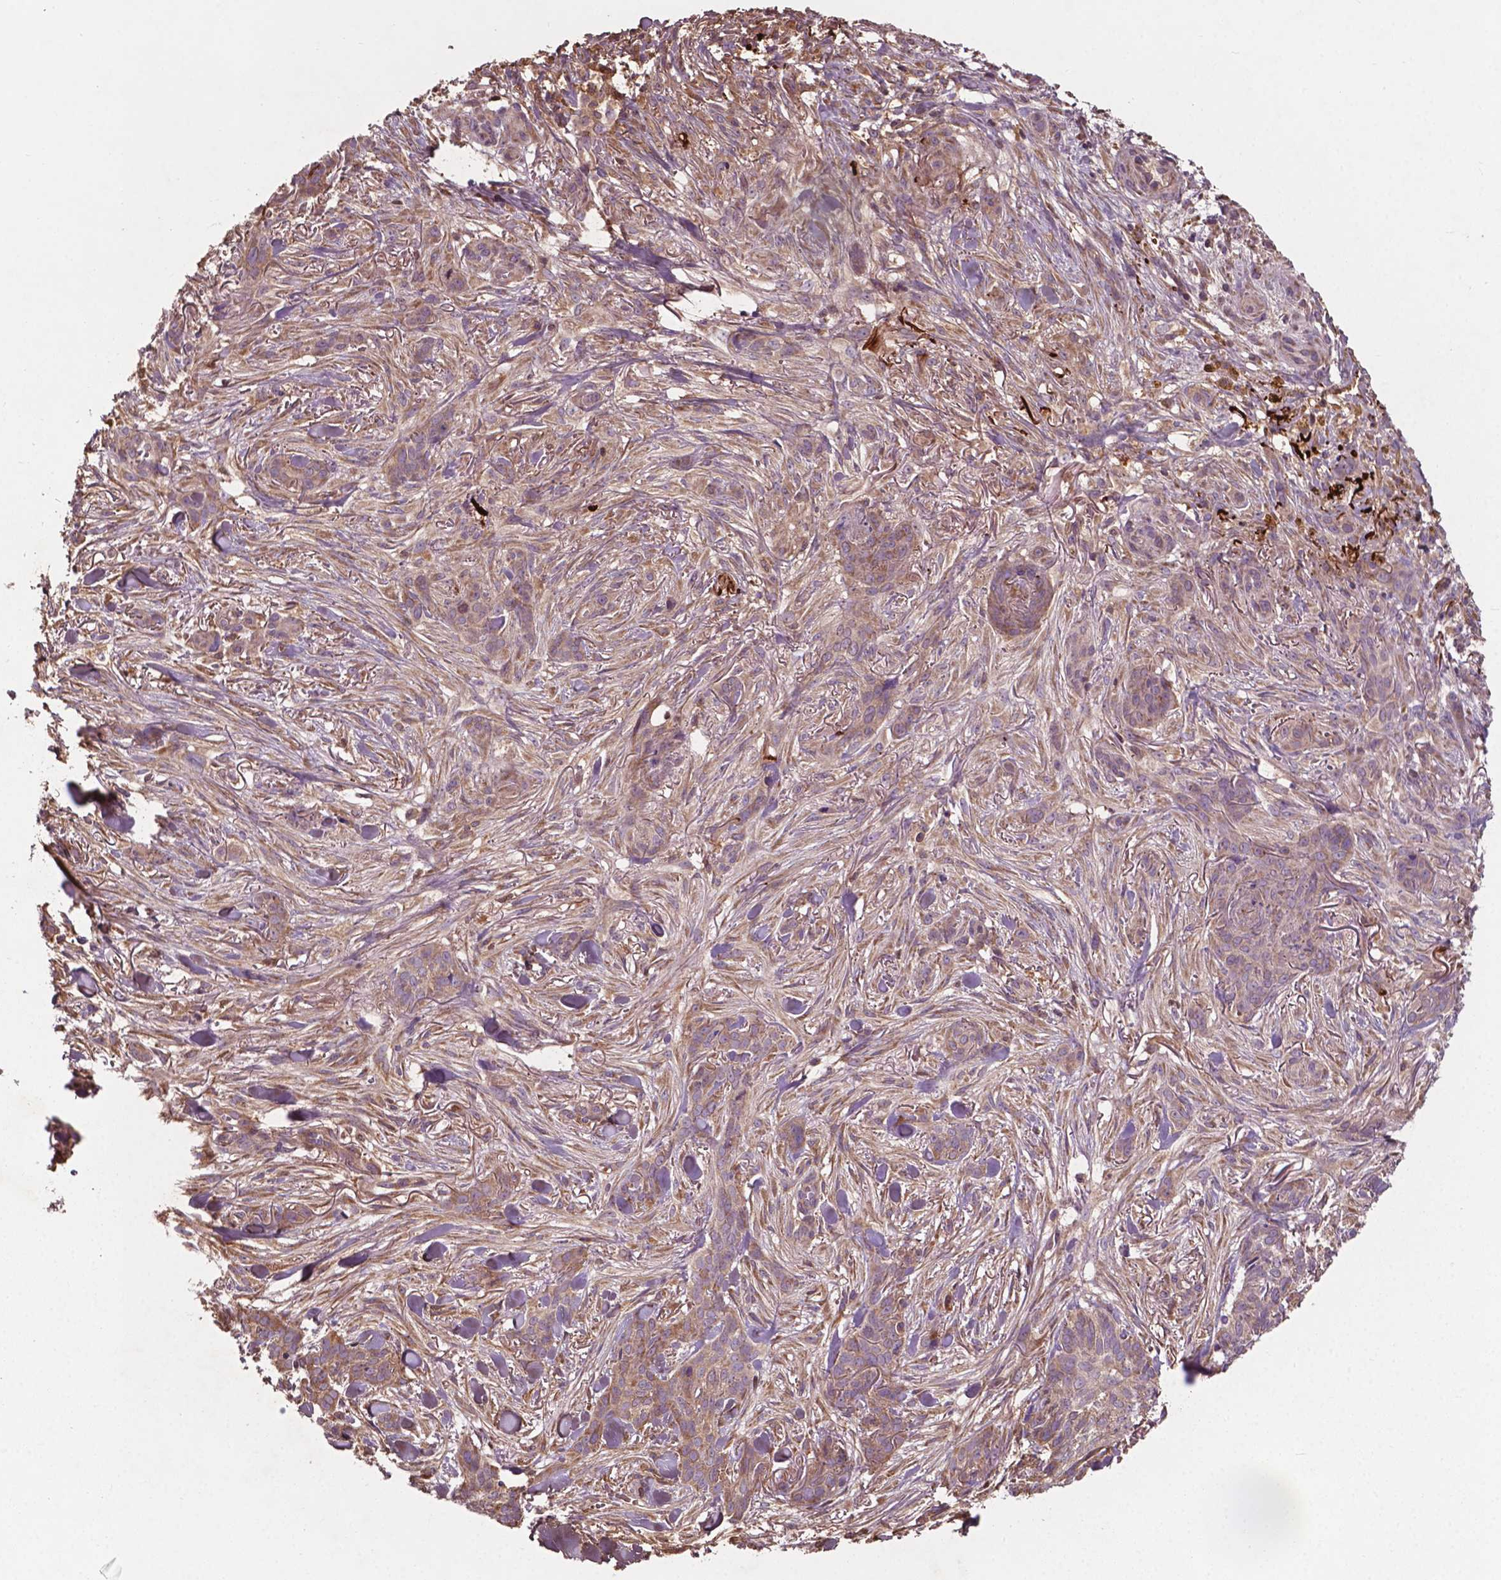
{"staining": {"intensity": "weak", "quantity": ">75%", "location": "cytoplasmic/membranous"}, "tissue": "skin cancer", "cell_type": "Tumor cells", "image_type": "cancer", "snomed": [{"axis": "morphology", "description": "Basal cell carcinoma"}, {"axis": "topography", "description": "Skin"}], "caption": "This image reveals immunohistochemistry staining of human basal cell carcinoma (skin), with low weak cytoplasmic/membranous expression in approximately >75% of tumor cells.", "gene": "GJA9", "patient": {"sex": "female", "age": 61}}